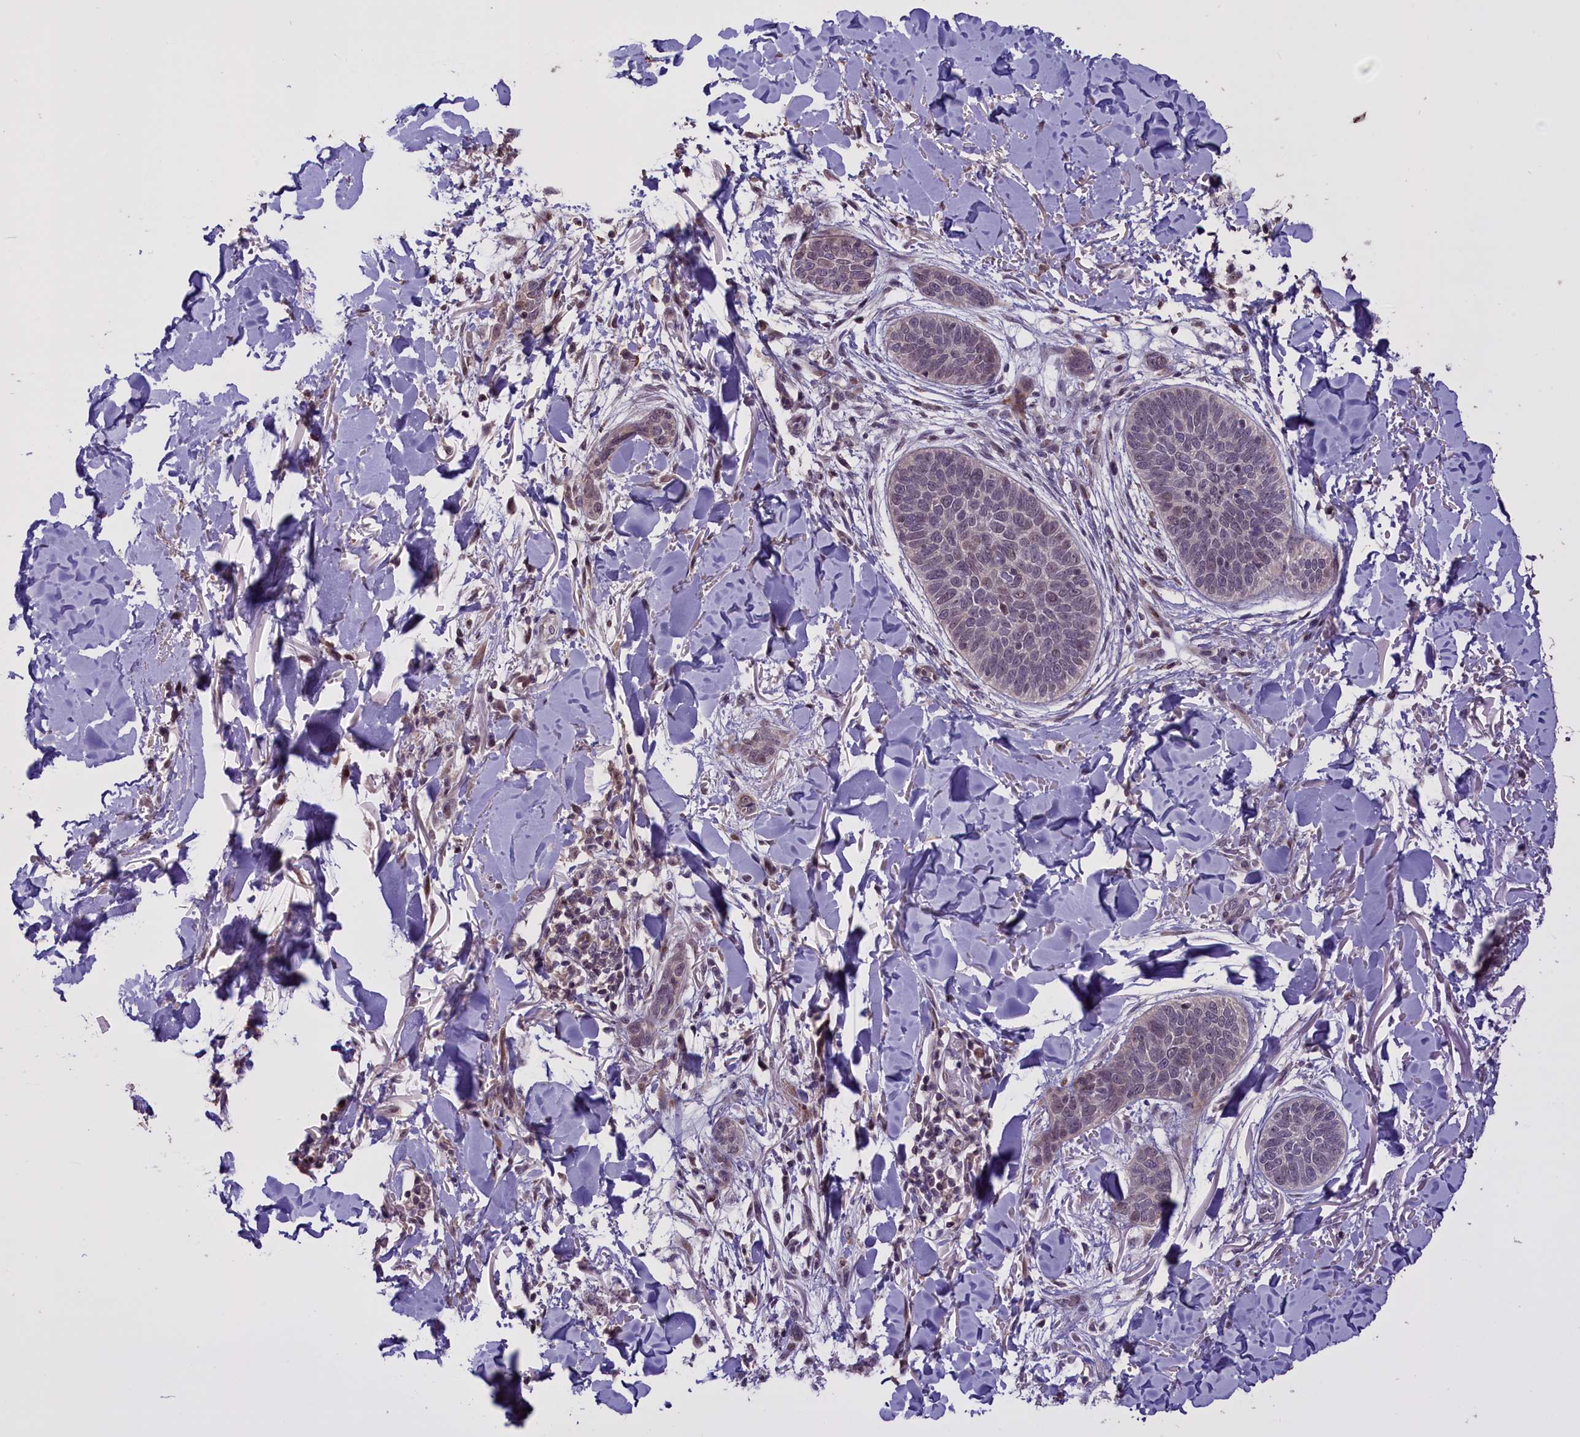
{"staining": {"intensity": "negative", "quantity": "none", "location": "none"}, "tissue": "skin cancer", "cell_type": "Tumor cells", "image_type": "cancer", "snomed": [{"axis": "morphology", "description": "Basal cell carcinoma"}, {"axis": "topography", "description": "Skin"}], "caption": "Tumor cells are negative for brown protein staining in basal cell carcinoma (skin).", "gene": "ENHO", "patient": {"sex": "male", "age": 85}}